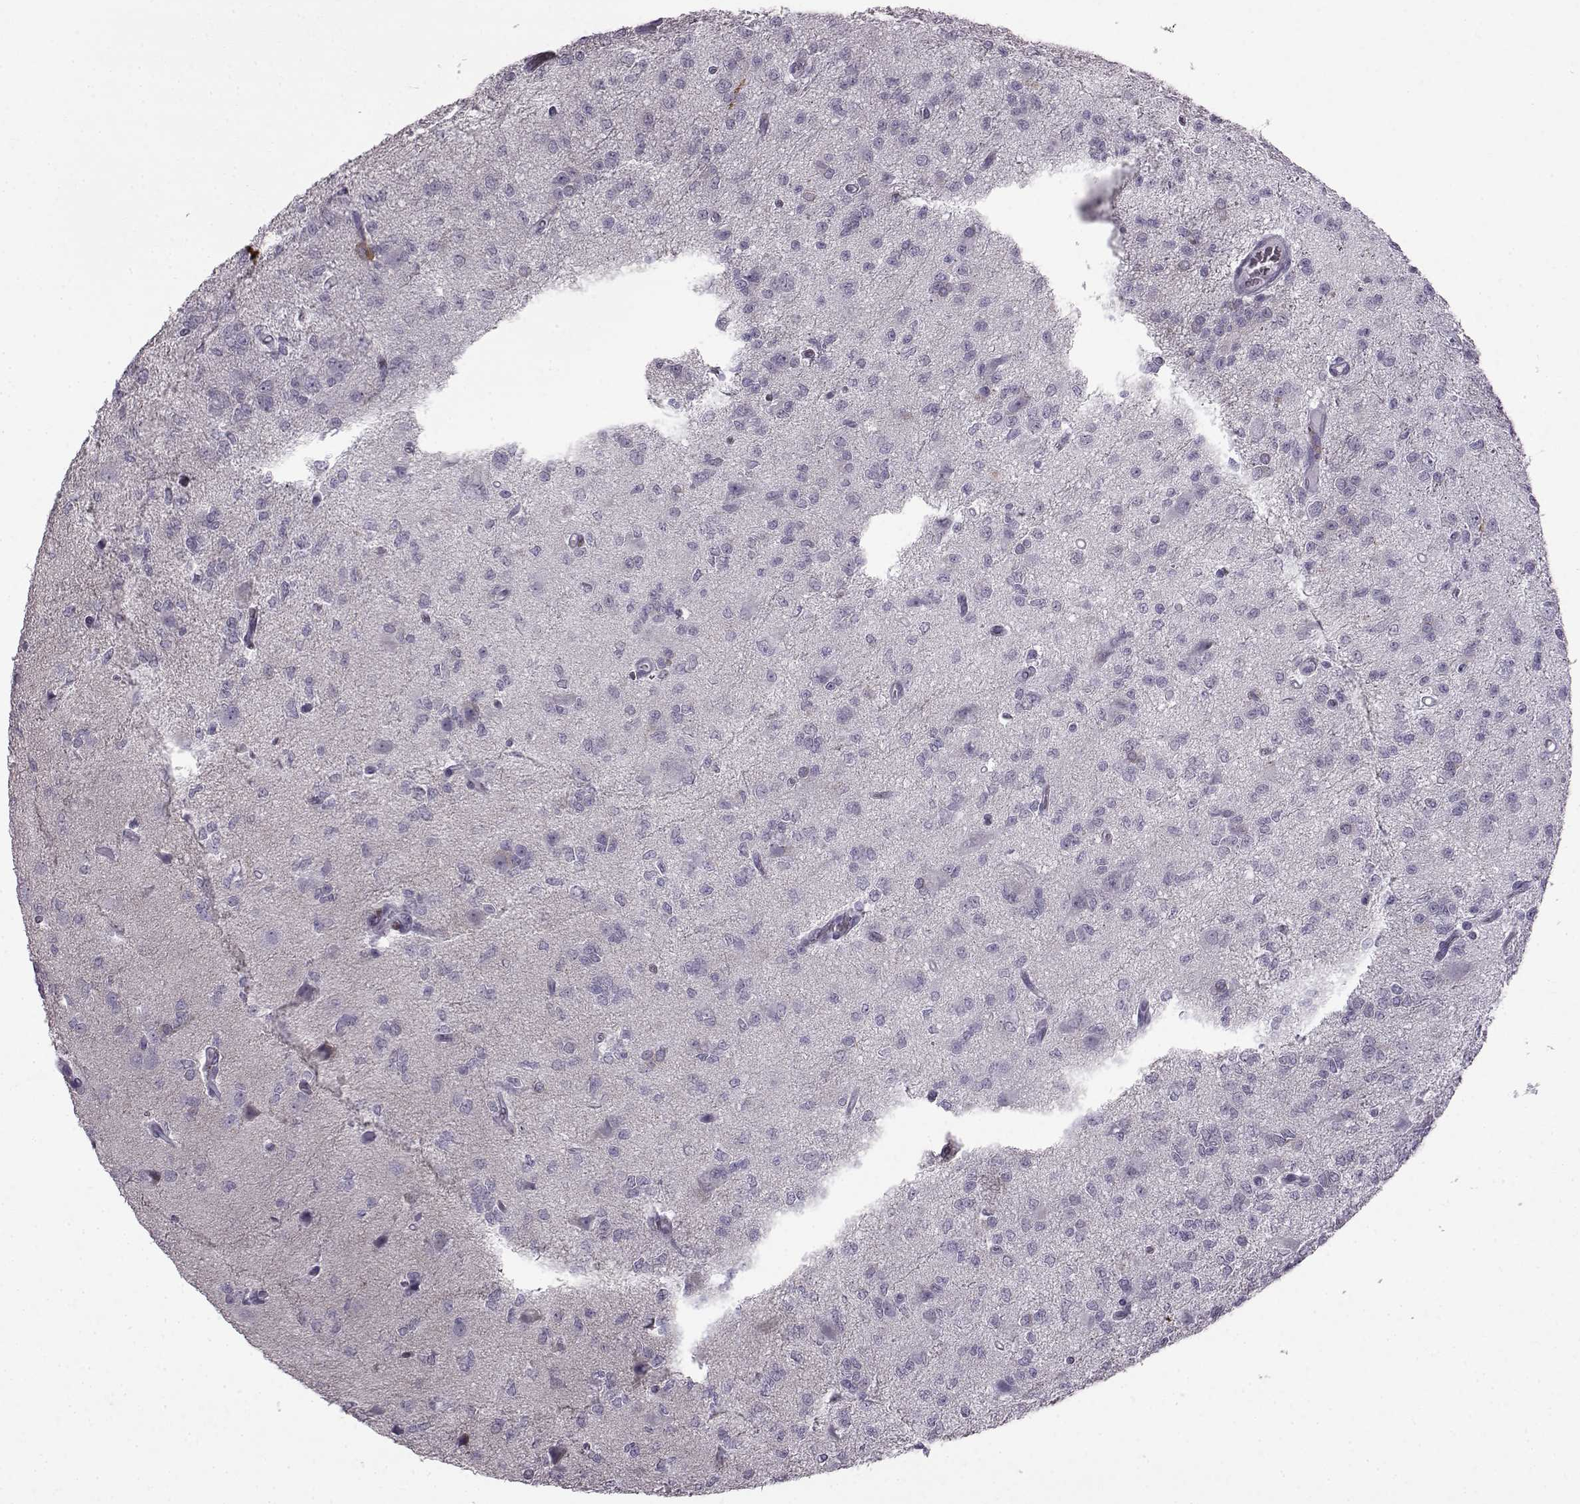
{"staining": {"intensity": "negative", "quantity": "none", "location": "none"}, "tissue": "glioma", "cell_type": "Tumor cells", "image_type": "cancer", "snomed": [{"axis": "morphology", "description": "Glioma, malignant, Low grade"}, {"axis": "topography", "description": "Brain"}], "caption": "The immunohistochemistry (IHC) photomicrograph has no significant positivity in tumor cells of malignant glioma (low-grade) tissue.", "gene": "SLC28A2", "patient": {"sex": "male", "age": 27}}